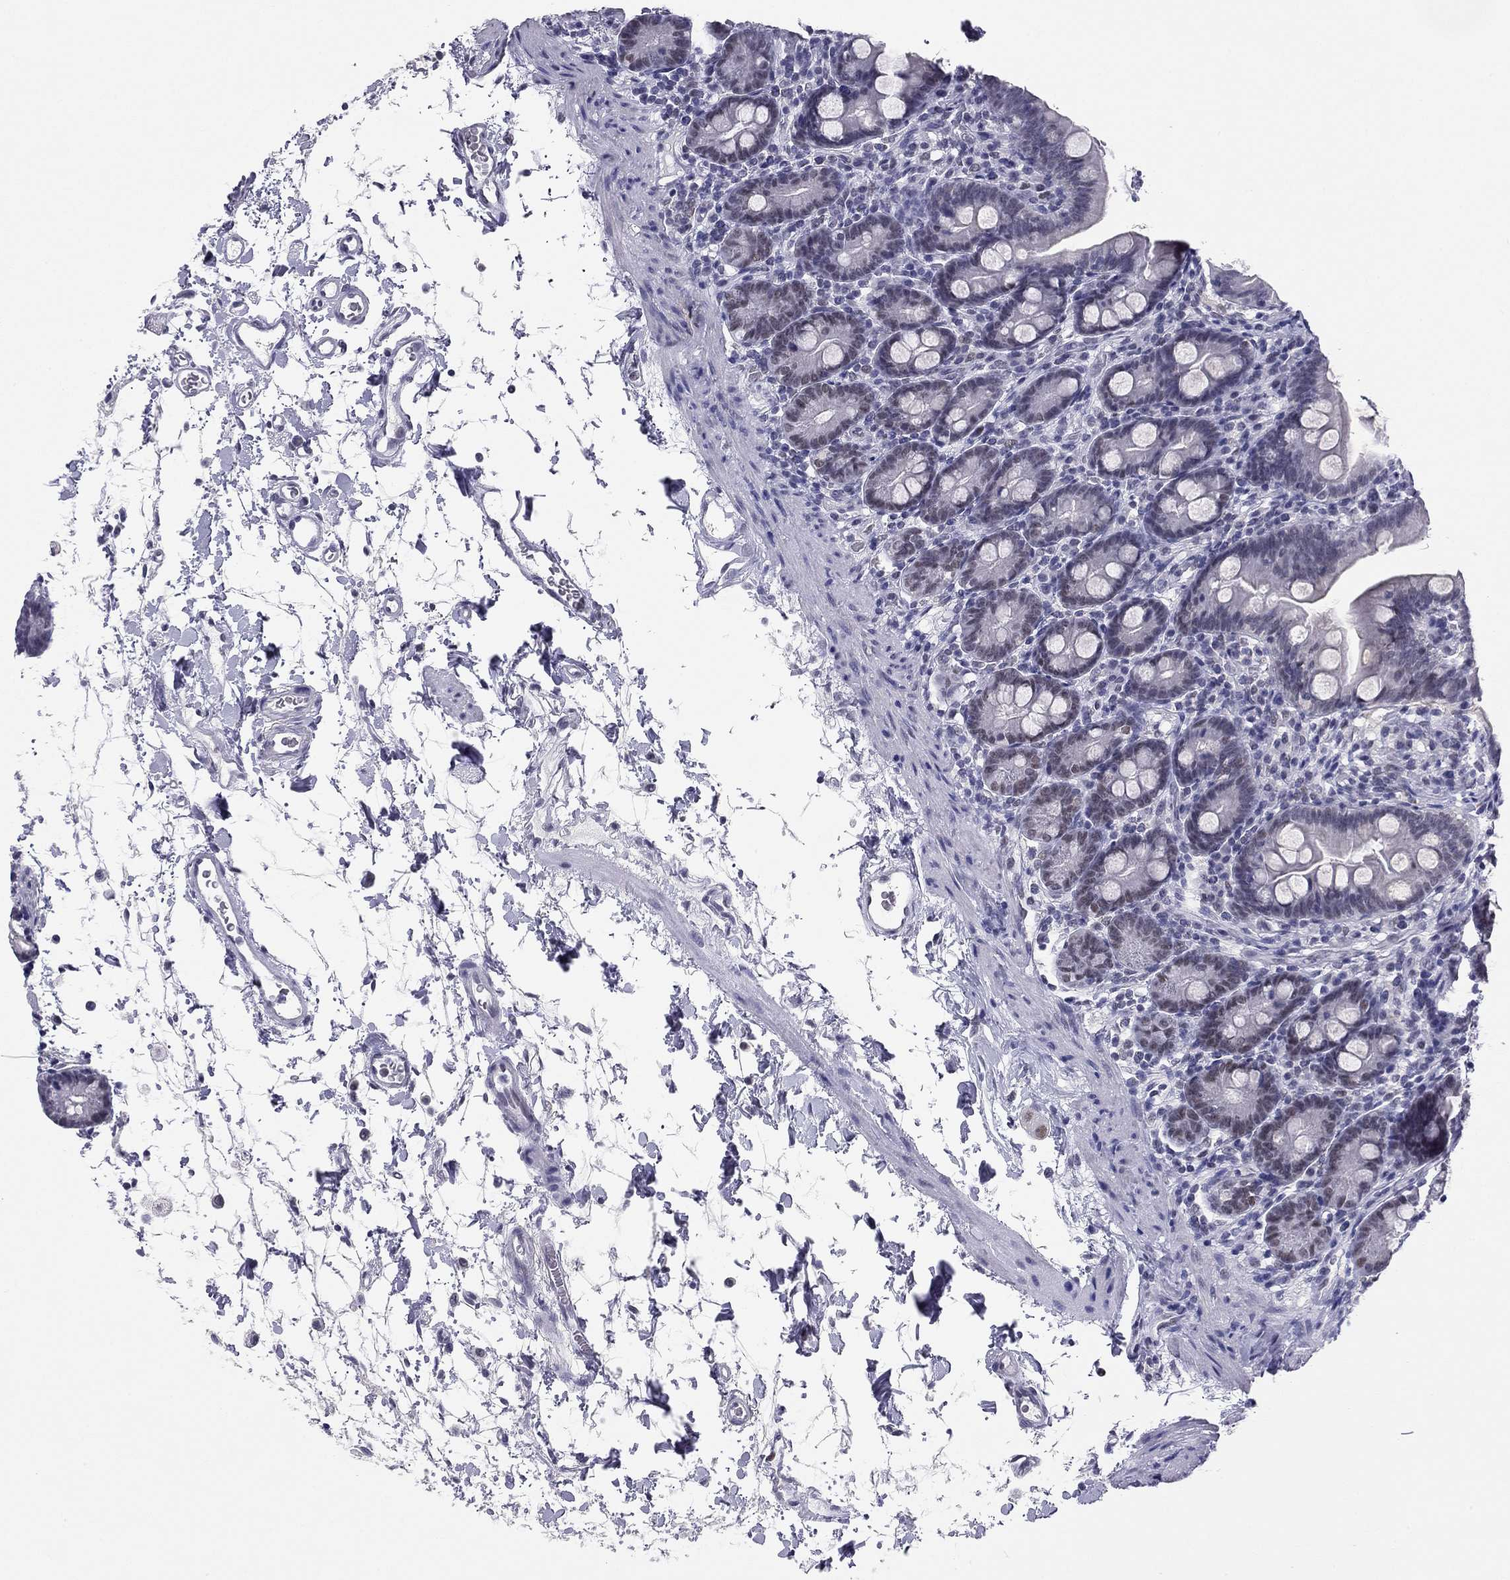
{"staining": {"intensity": "weak", "quantity": "<25%", "location": "nuclear"}, "tissue": "small intestine", "cell_type": "Glandular cells", "image_type": "normal", "snomed": [{"axis": "morphology", "description": "Normal tissue, NOS"}, {"axis": "topography", "description": "Small intestine"}], "caption": "The IHC image has no significant positivity in glandular cells of small intestine. (Brightfield microscopy of DAB immunohistochemistry (IHC) at high magnification).", "gene": "DOT1L", "patient": {"sex": "female", "age": 44}}